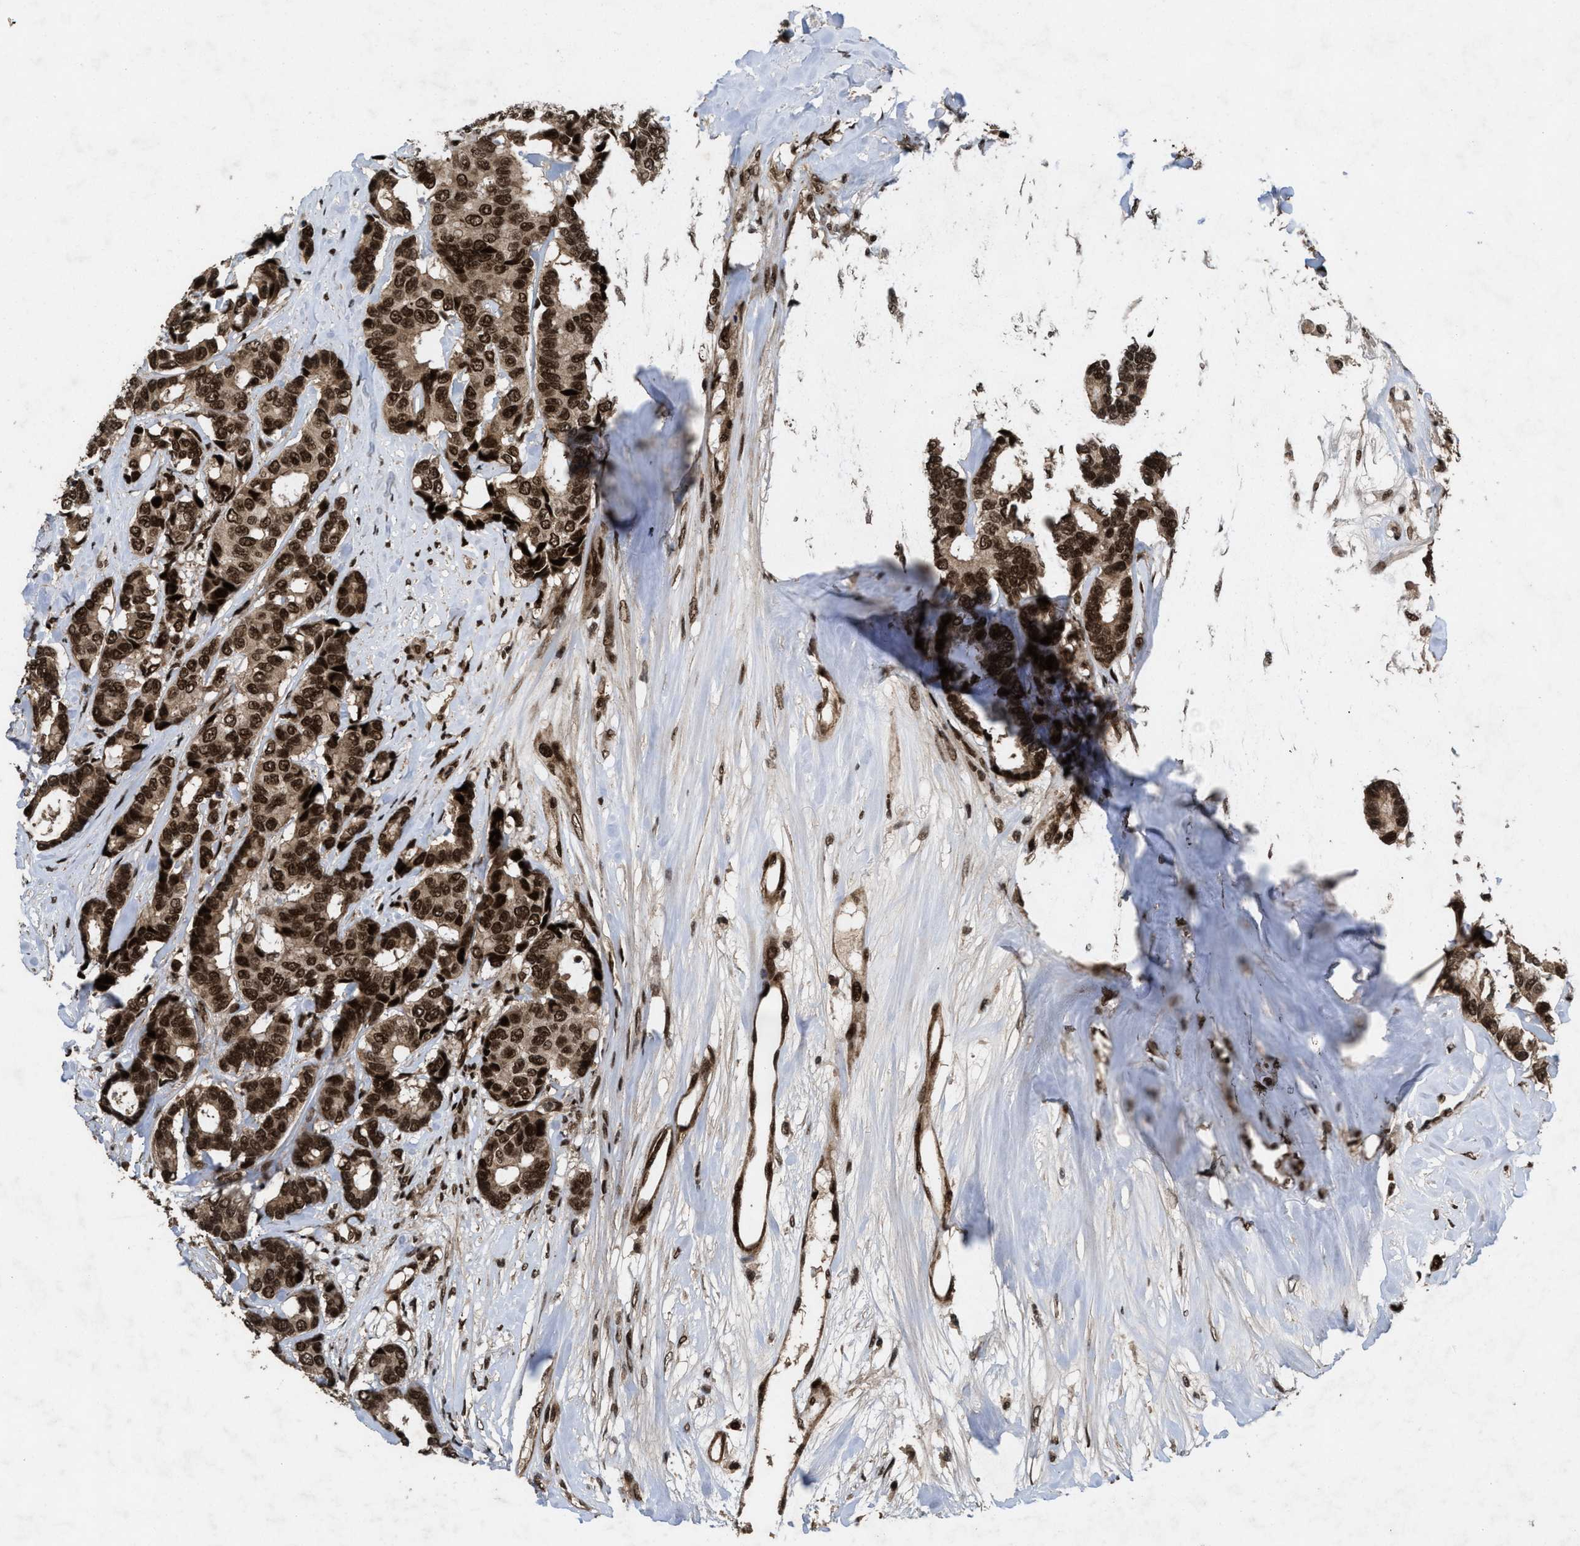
{"staining": {"intensity": "strong", "quantity": ">75%", "location": "cytoplasmic/membranous,nuclear"}, "tissue": "breast cancer", "cell_type": "Tumor cells", "image_type": "cancer", "snomed": [{"axis": "morphology", "description": "Duct carcinoma"}, {"axis": "topography", "description": "Breast"}], "caption": "Immunohistochemistry (IHC) (DAB) staining of invasive ductal carcinoma (breast) exhibits strong cytoplasmic/membranous and nuclear protein expression in approximately >75% of tumor cells. (DAB (3,3'-diaminobenzidine) = brown stain, brightfield microscopy at high magnification).", "gene": "WIZ", "patient": {"sex": "female", "age": 87}}